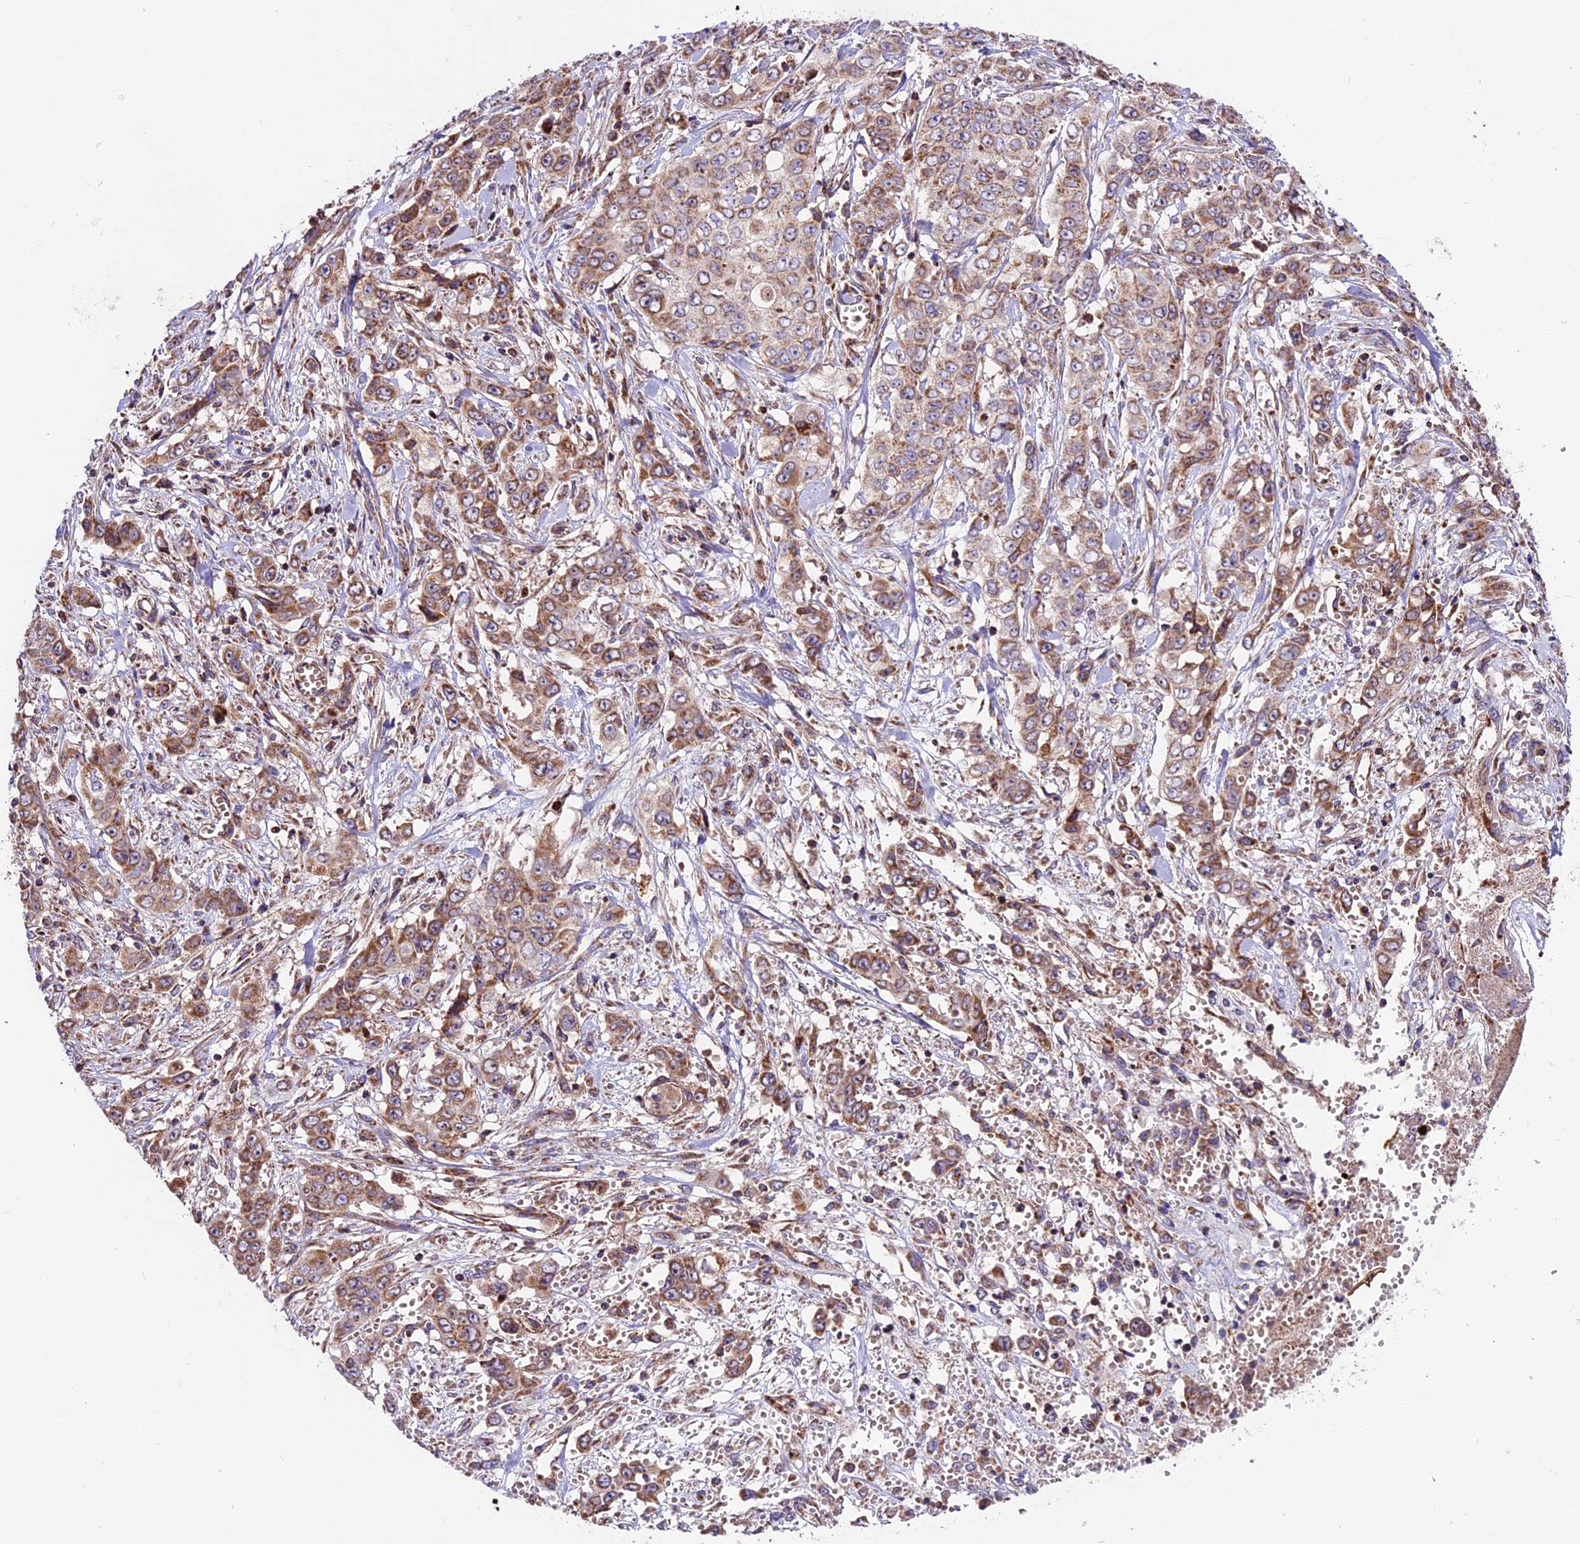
{"staining": {"intensity": "moderate", "quantity": ">75%", "location": "cytoplasmic/membranous"}, "tissue": "stomach cancer", "cell_type": "Tumor cells", "image_type": "cancer", "snomed": [{"axis": "morphology", "description": "Adenocarcinoma, NOS"}, {"axis": "topography", "description": "Stomach, upper"}], "caption": "This image shows IHC staining of stomach cancer (adenocarcinoma), with medium moderate cytoplasmic/membranous expression in about >75% of tumor cells.", "gene": "NDUFA8", "patient": {"sex": "male", "age": 62}}